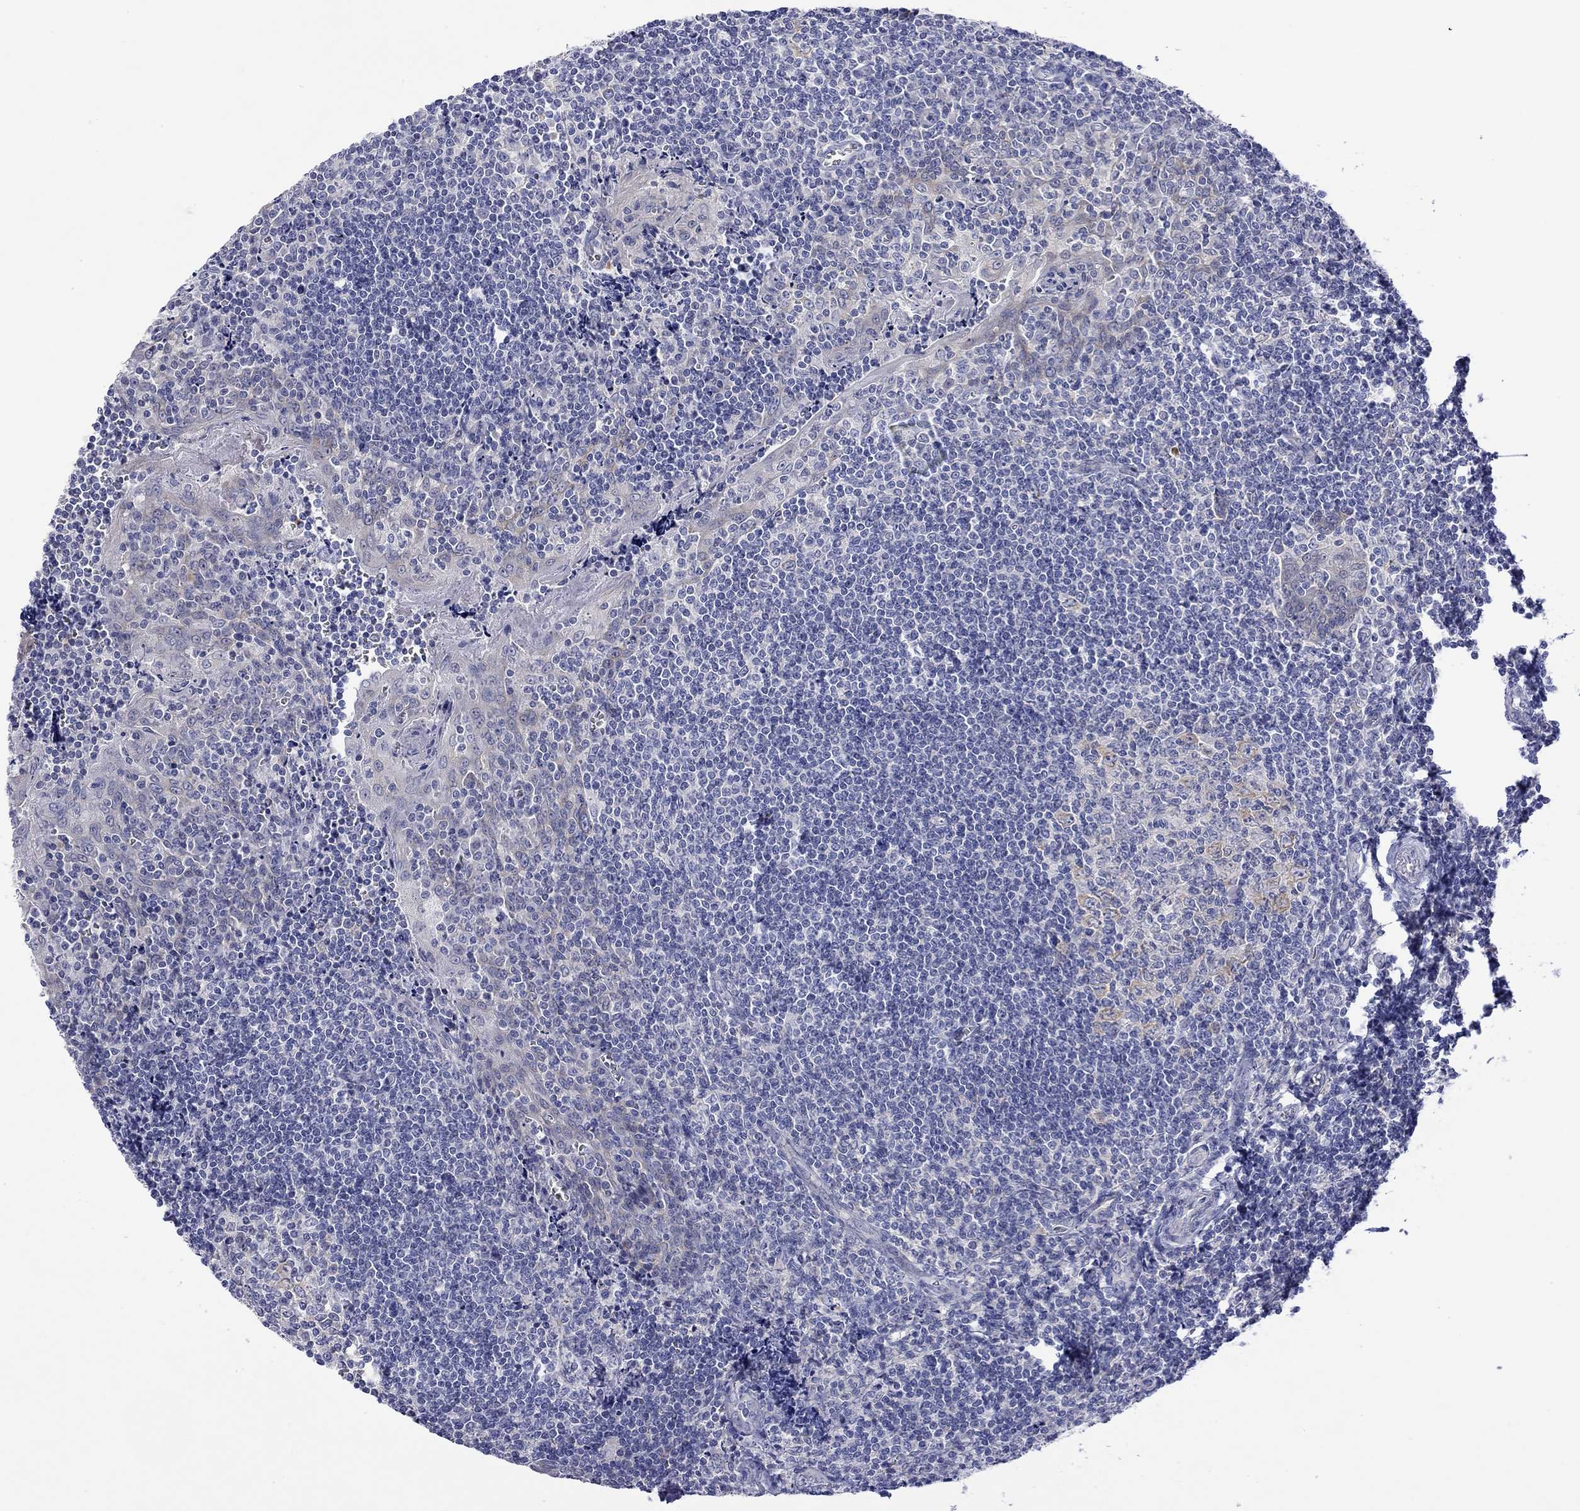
{"staining": {"intensity": "weak", "quantity": "<25%", "location": "cytoplasmic/membranous"}, "tissue": "tonsil", "cell_type": "Germinal center cells", "image_type": "normal", "snomed": [{"axis": "morphology", "description": "Normal tissue, NOS"}, {"axis": "morphology", "description": "Inflammation, NOS"}, {"axis": "topography", "description": "Tonsil"}], "caption": "High power microscopy photomicrograph of an immunohistochemistry histopathology image of normal tonsil, revealing no significant expression in germinal center cells.", "gene": "CERS1", "patient": {"sex": "female", "age": 31}}